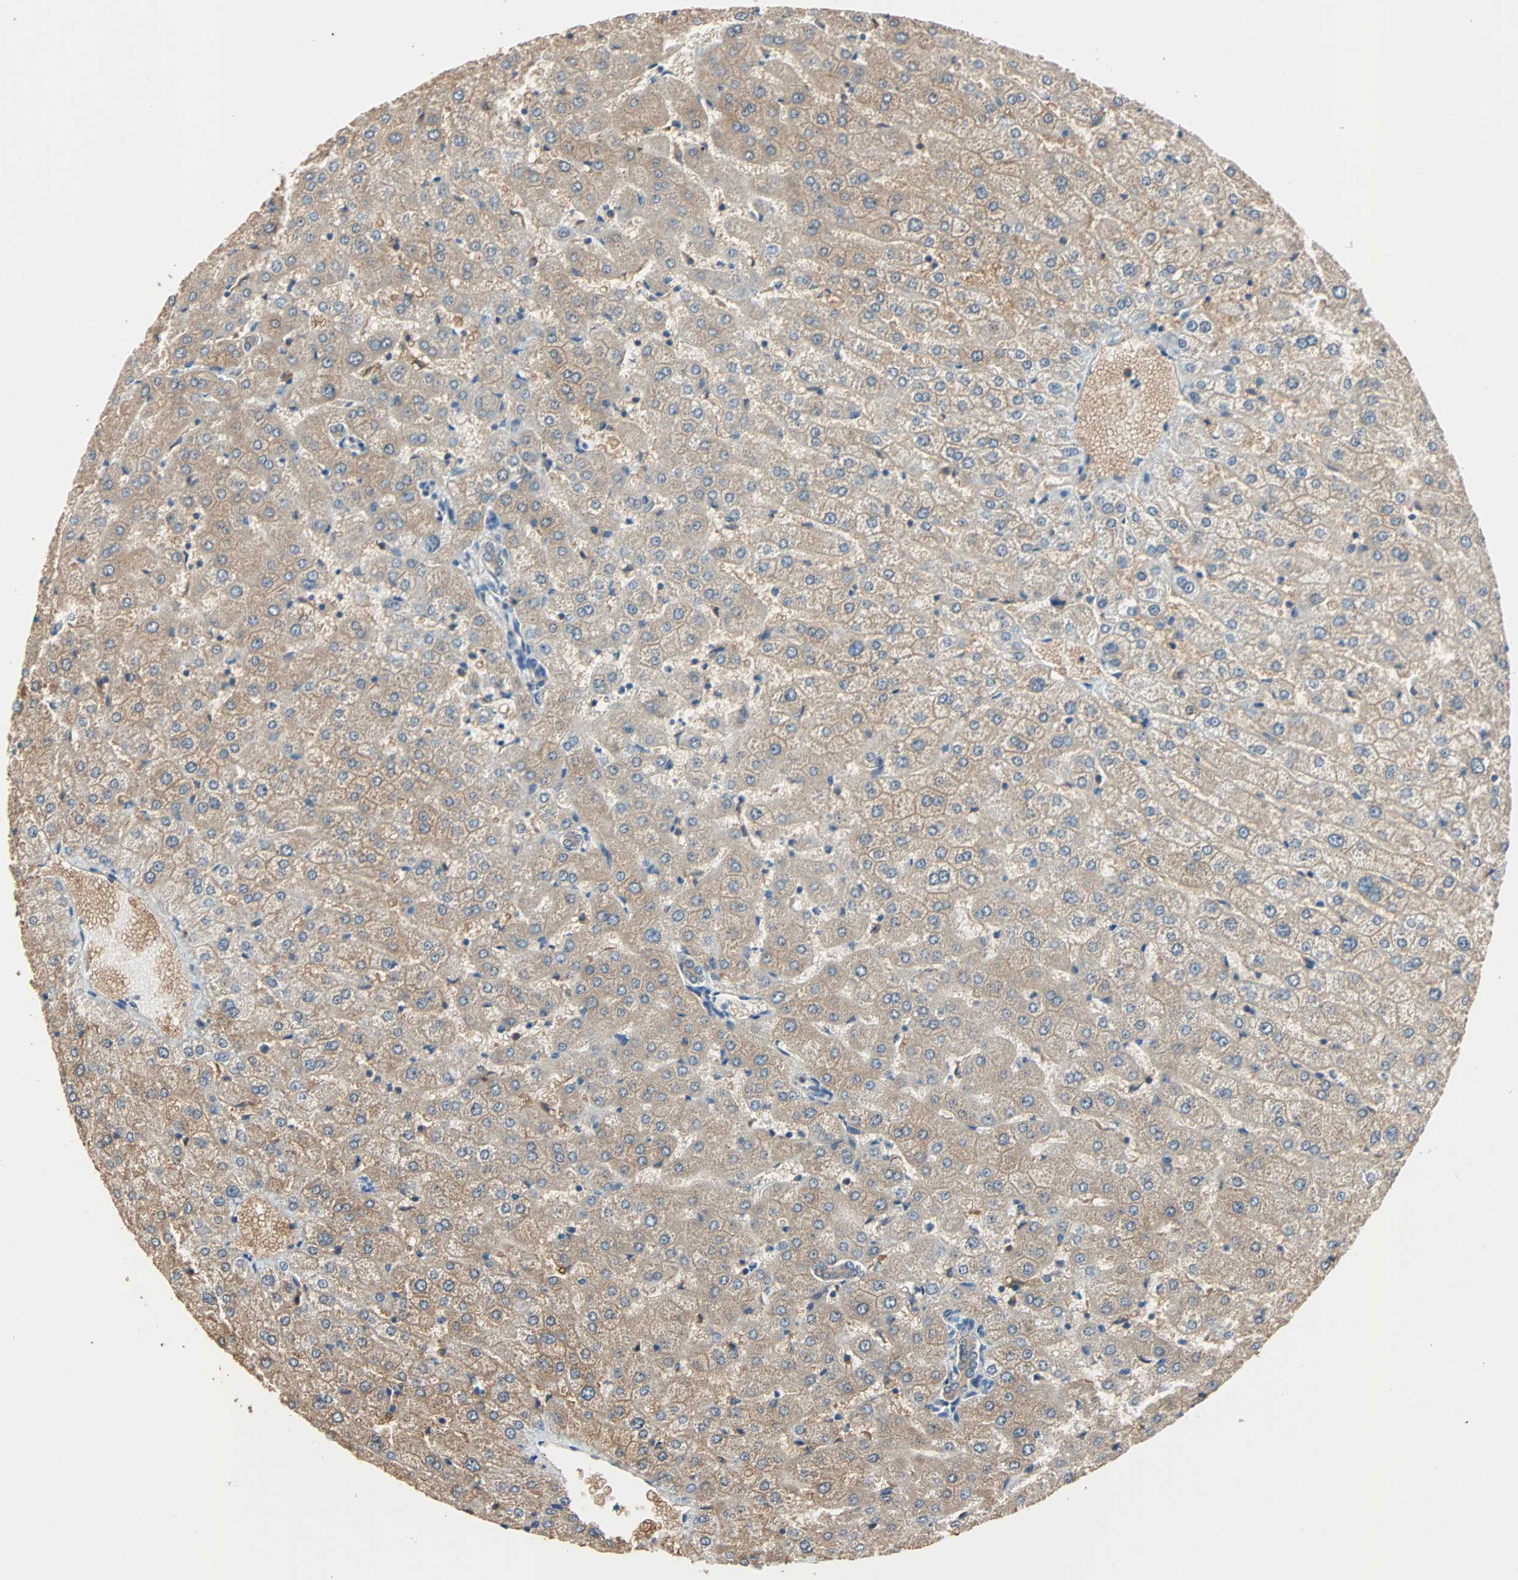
{"staining": {"intensity": "moderate", "quantity": ">75%", "location": "cytoplasmic/membranous"}, "tissue": "liver", "cell_type": "Cholangiocytes", "image_type": "normal", "snomed": [{"axis": "morphology", "description": "Normal tissue, NOS"}, {"axis": "morphology", "description": "Fibrosis, NOS"}, {"axis": "topography", "description": "Liver"}], "caption": "IHC of benign human liver shows medium levels of moderate cytoplasmic/membranous positivity in about >75% of cholangiocytes.", "gene": "PRDX1", "patient": {"sex": "female", "age": 29}}